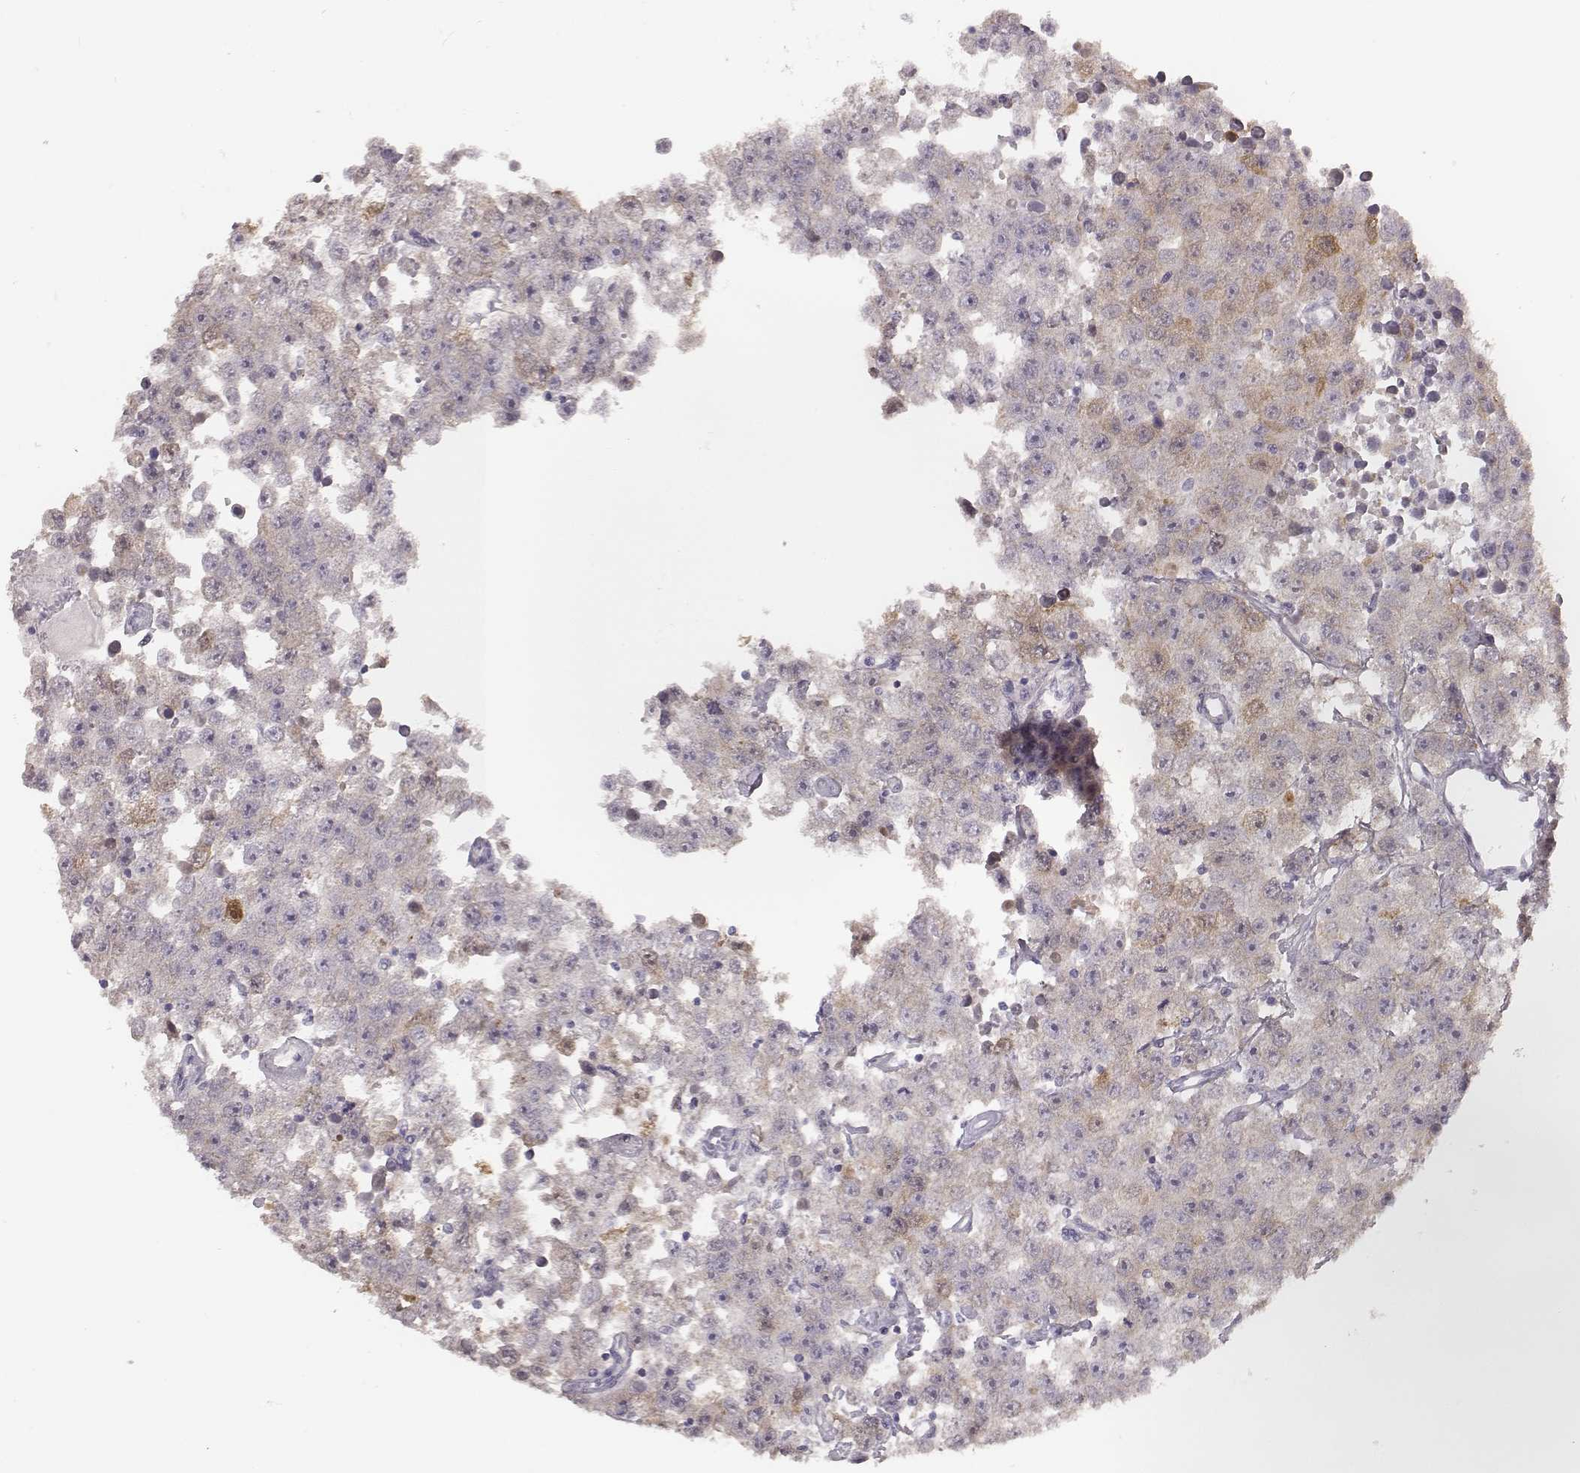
{"staining": {"intensity": "negative", "quantity": "none", "location": "none"}, "tissue": "testis cancer", "cell_type": "Tumor cells", "image_type": "cancer", "snomed": [{"axis": "morphology", "description": "Seminoma, NOS"}, {"axis": "topography", "description": "Testis"}], "caption": "The histopathology image shows no staining of tumor cells in testis cancer (seminoma). (DAB (3,3'-diaminobenzidine) immunohistochemistry visualized using brightfield microscopy, high magnification).", "gene": "PBK", "patient": {"sex": "male", "age": 52}}